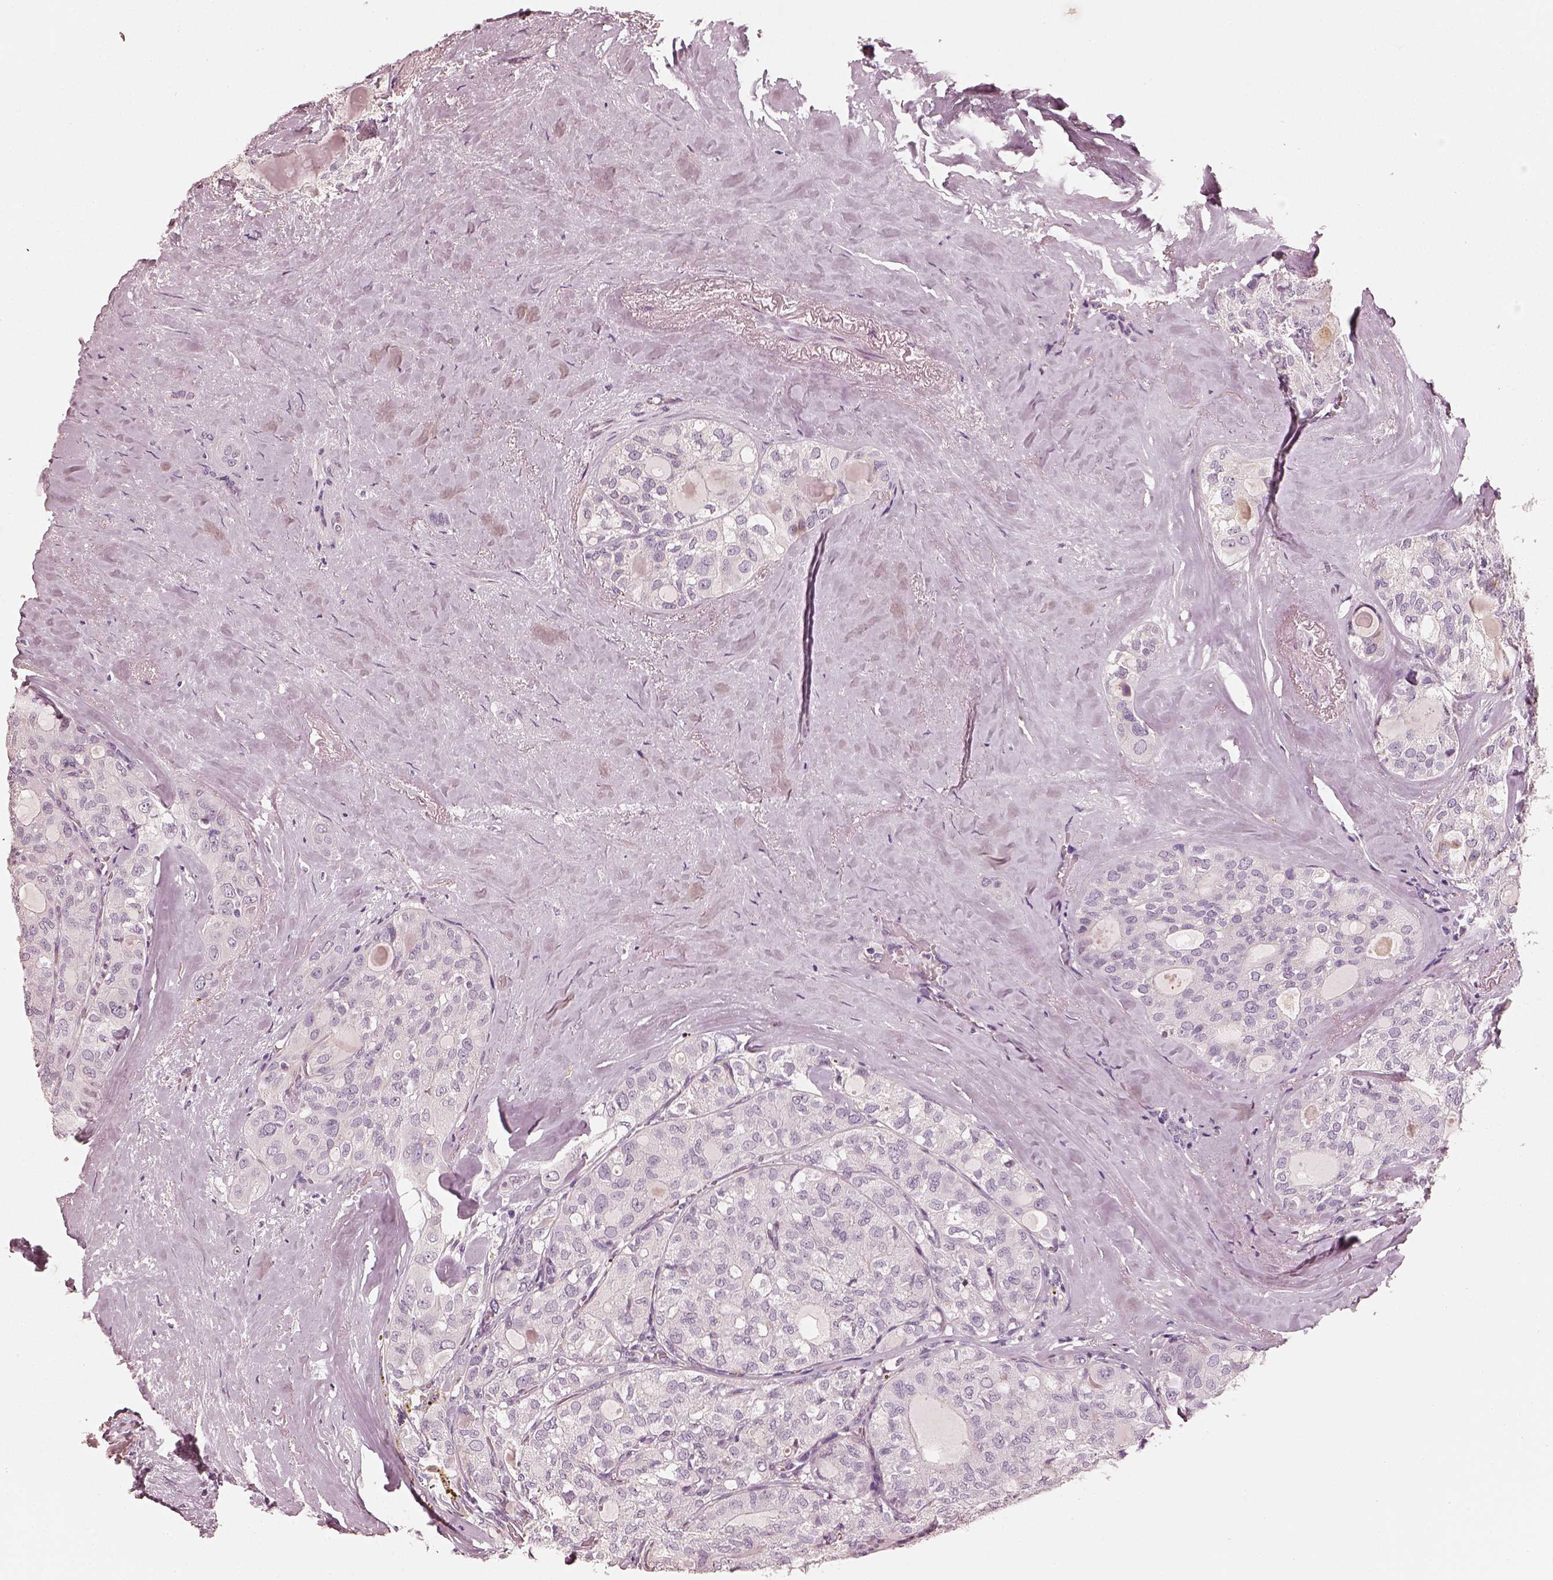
{"staining": {"intensity": "negative", "quantity": "none", "location": "none"}, "tissue": "thyroid cancer", "cell_type": "Tumor cells", "image_type": "cancer", "snomed": [{"axis": "morphology", "description": "Follicular adenoma carcinoma, NOS"}, {"axis": "topography", "description": "Thyroid gland"}], "caption": "This micrograph is of thyroid cancer (follicular adenoma carcinoma) stained with IHC to label a protein in brown with the nuclei are counter-stained blue. There is no positivity in tumor cells.", "gene": "RS1", "patient": {"sex": "male", "age": 75}}